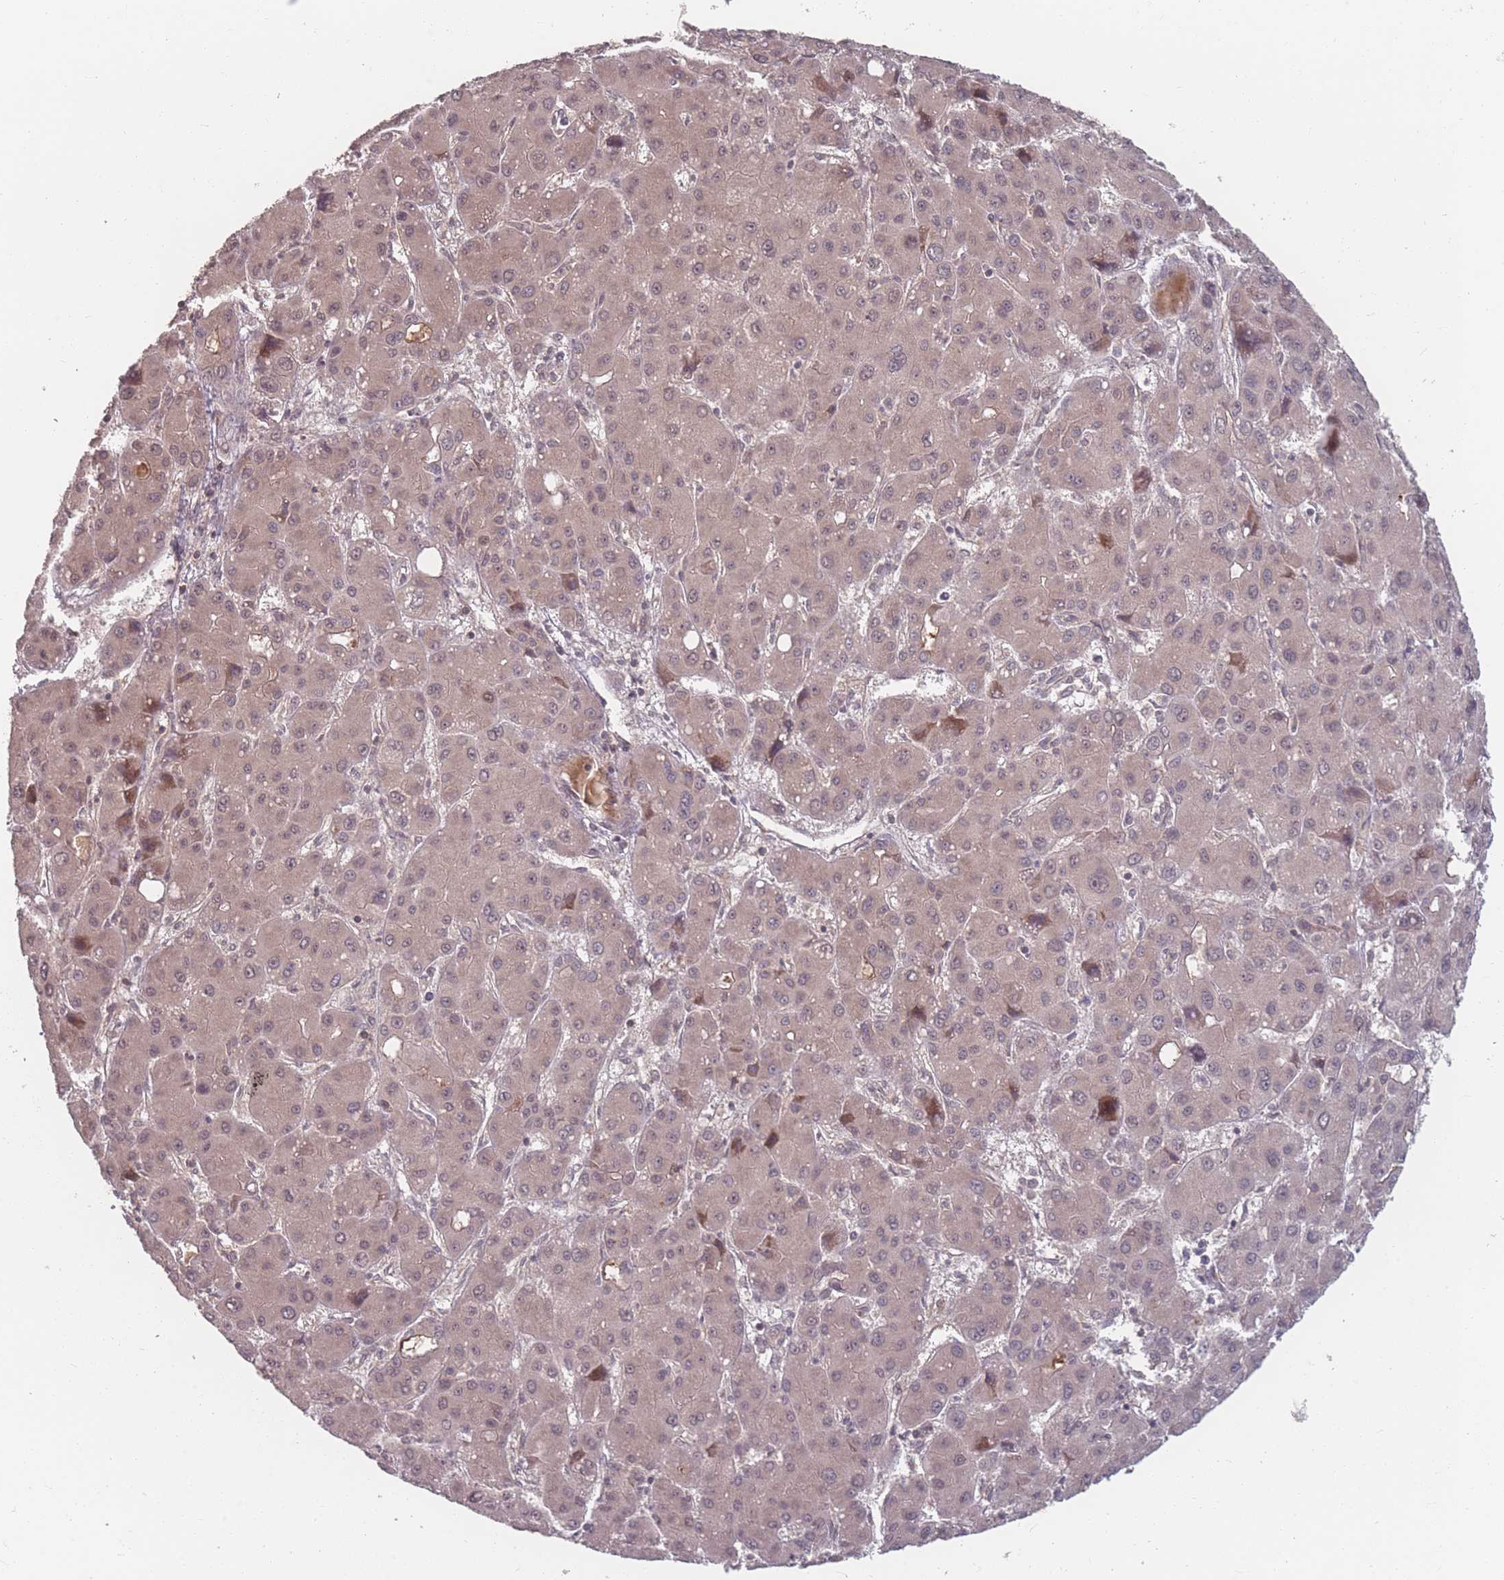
{"staining": {"intensity": "weak", "quantity": ">75%", "location": "cytoplasmic/membranous"}, "tissue": "liver cancer", "cell_type": "Tumor cells", "image_type": "cancer", "snomed": [{"axis": "morphology", "description": "Carcinoma, Hepatocellular, NOS"}, {"axis": "topography", "description": "Liver"}], "caption": "Tumor cells show low levels of weak cytoplasmic/membranous staining in approximately >75% of cells in human liver cancer (hepatocellular carcinoma).", "gene": "HAGH", "patient": {"sex": "male", "age": 55}}